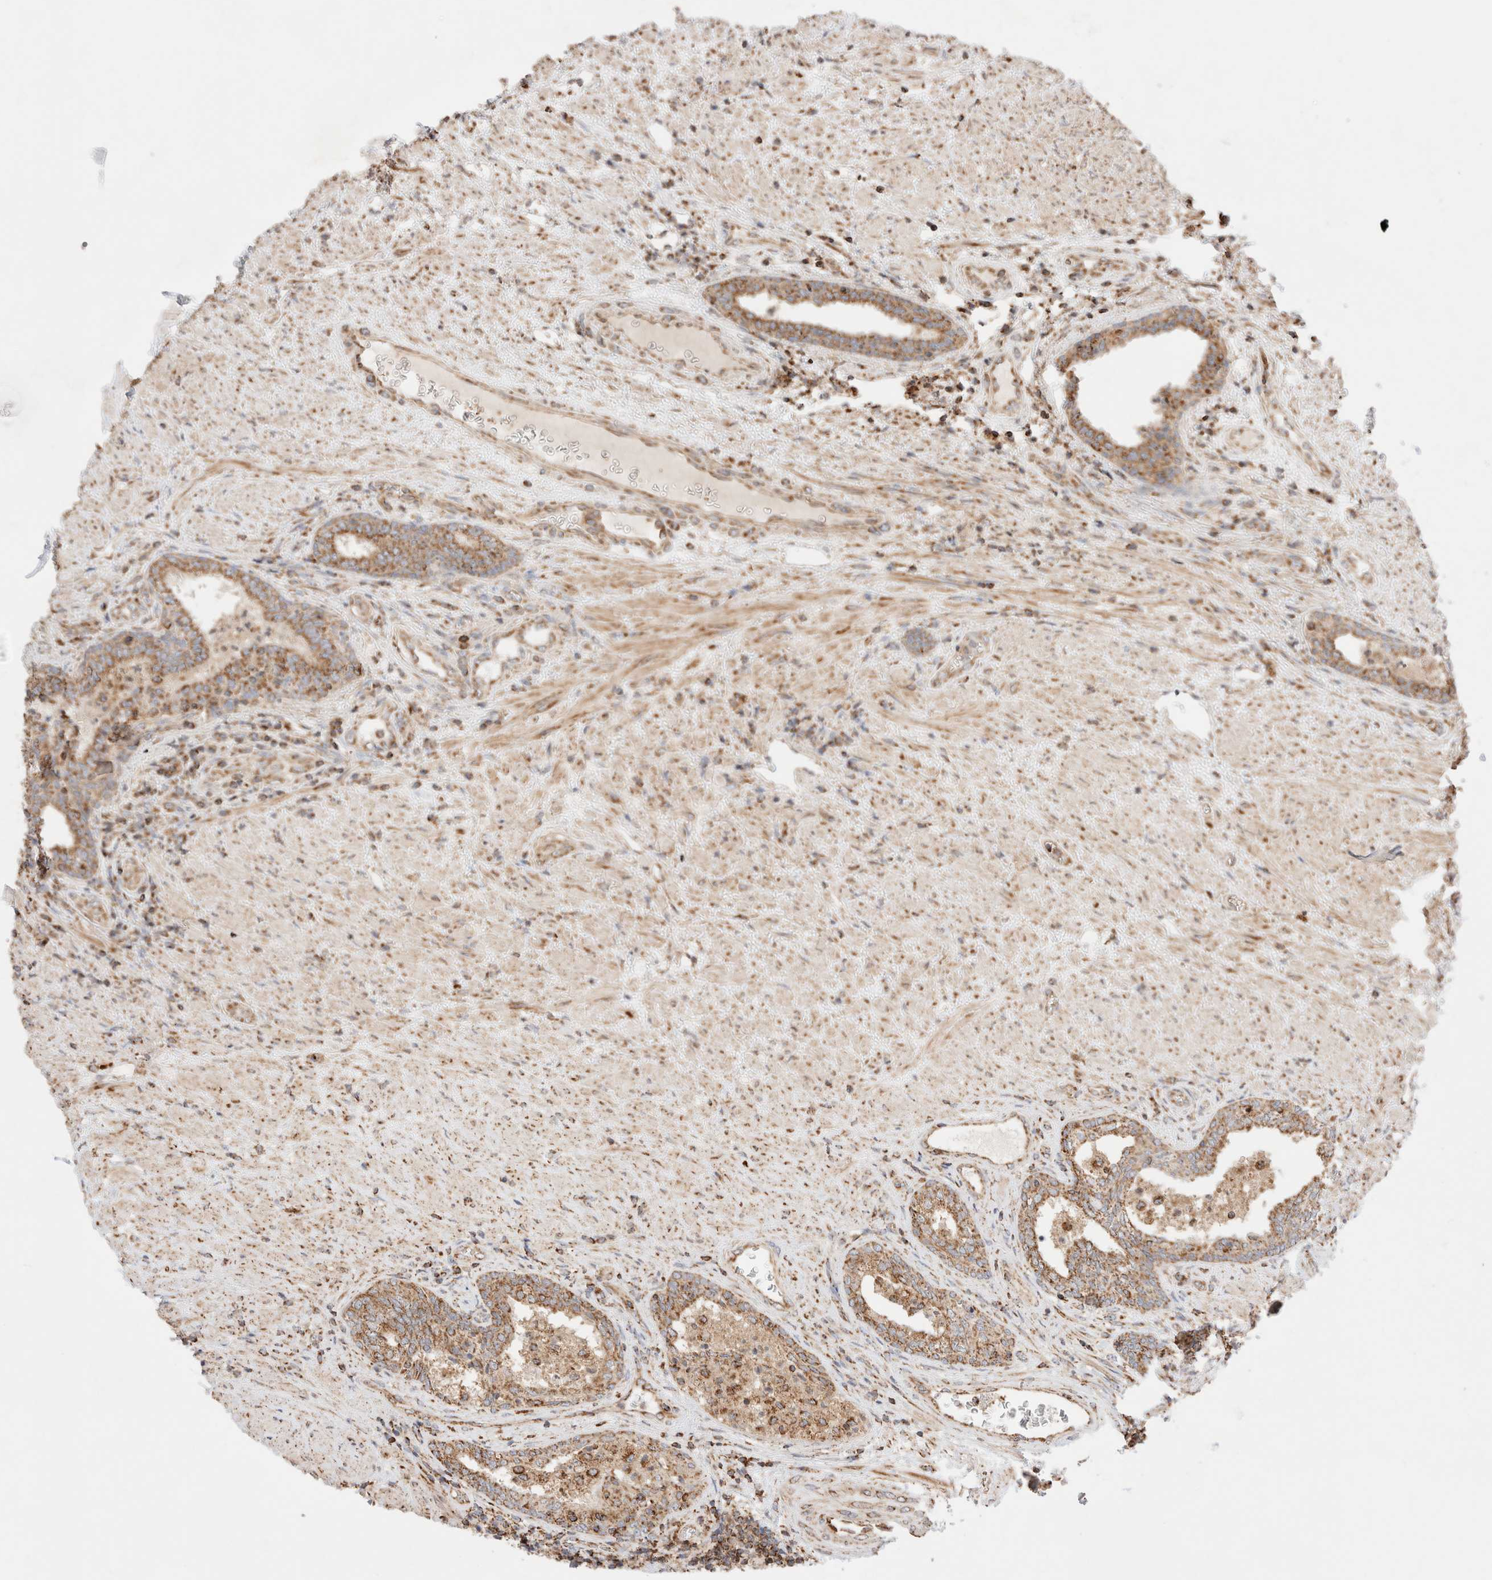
{"staining": {"intensity": "moderate", "quantity": ">75%", "location": "cytoplasmic/membranous"}, "tissue": "prostate", "cell_type": "Glandular cells", "image_type": "normal", "snomed": [{"axis": "morphology", "description": "Normal tissue, NOS"}, {"axis": "topography", "description": "Prostate"}], "caption": "Human prostate stained with a brown dye displays moderate cytoplasmic/membranous positive staining in about >75% of glandular cells.", "gene": "TMPPE", "patient": {"sex": "male", "age": 76}}